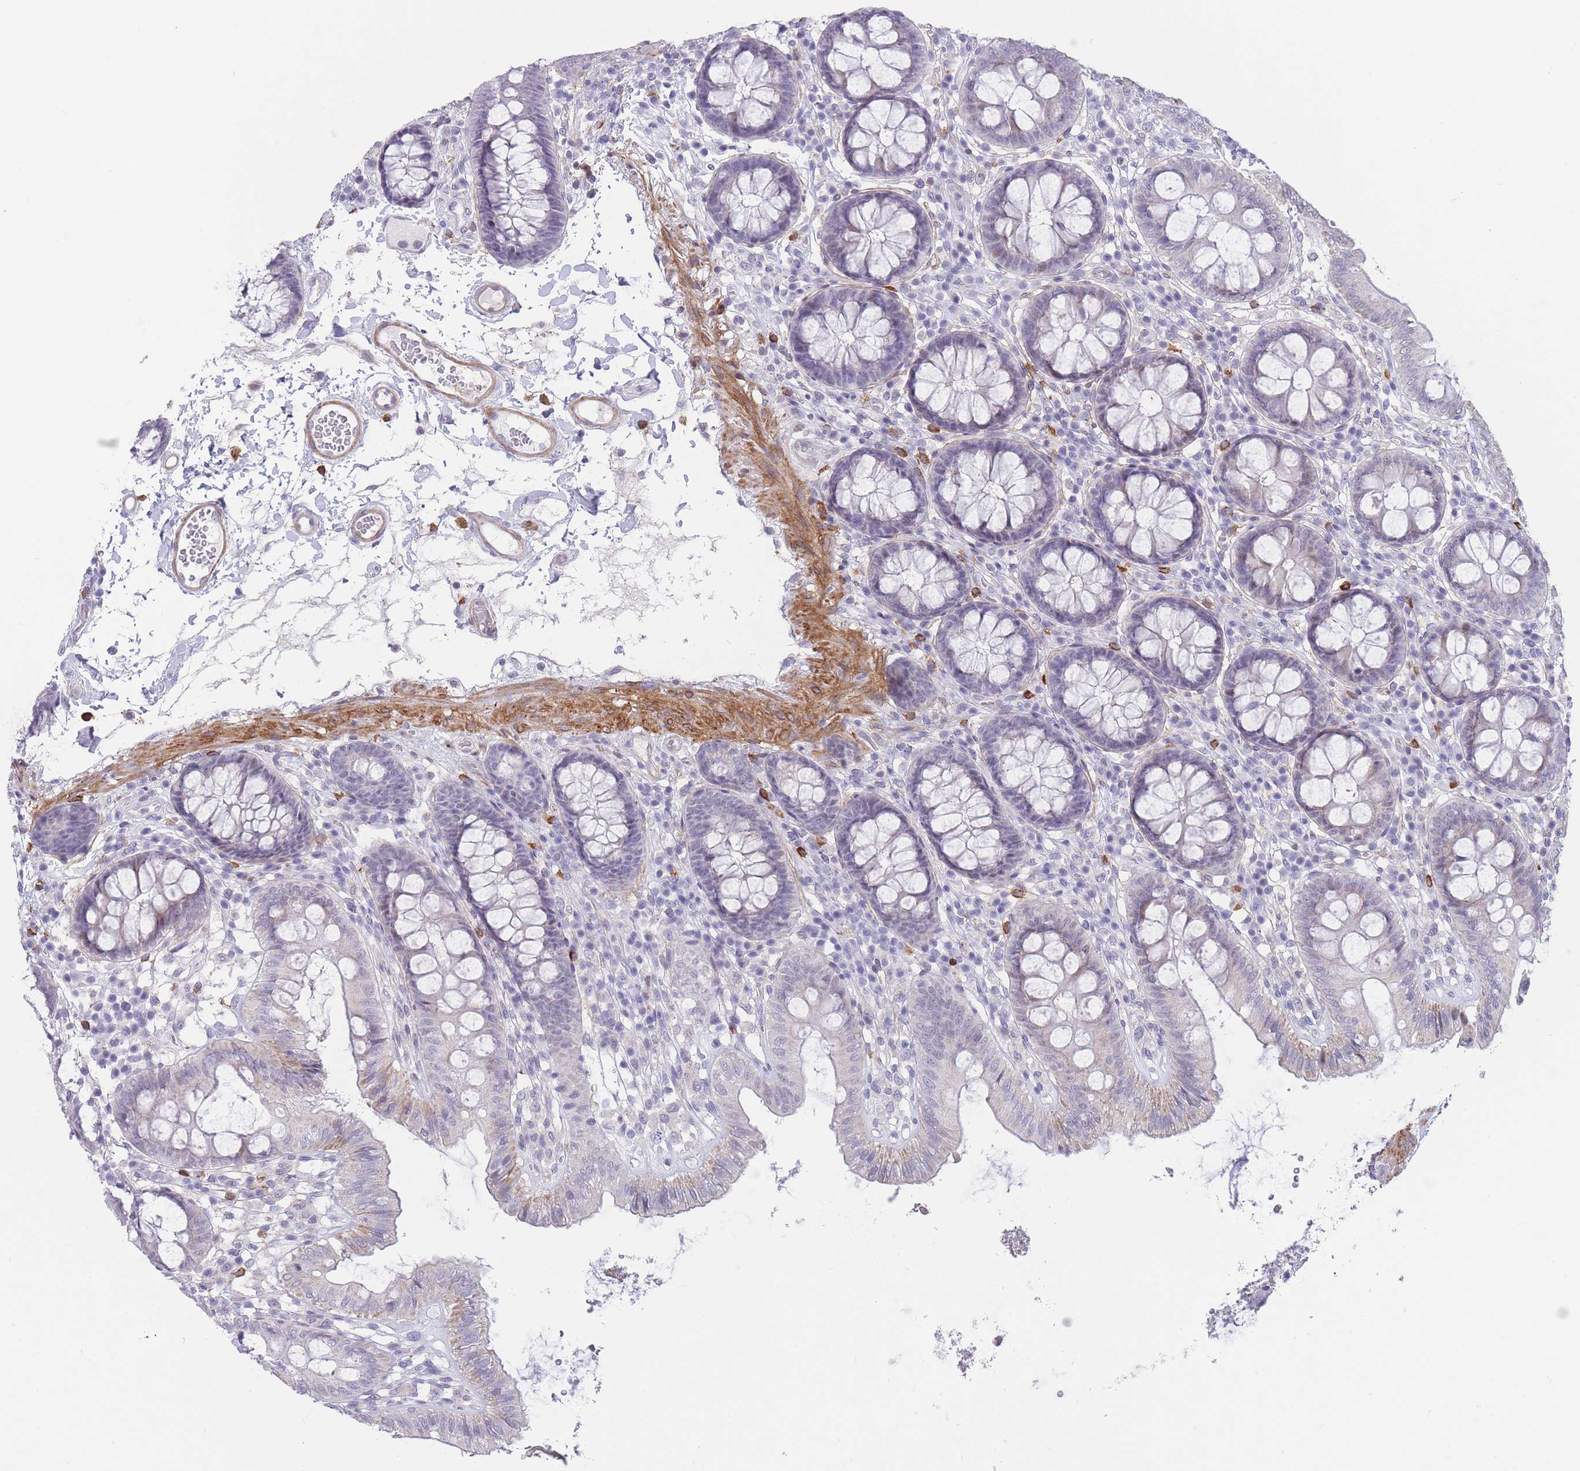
{"staining": {"intensity": "moderate", "quantity": "25%-75%", "location": "cytoplasmic/membranous"}, "tissue": "colon", "cell_type": "Endothelial cells", "image_type": "normal", "snomed": [{"axis": "morphology", "description": "Normal tissue, NOS"}, {"axis": "topography", "description": "Colon"}], "caption": "Immunohistochemical staining of normal colon demonstrates medium levels of moderate cytoplasmic/membranous staining in about 25%-75% of endothelial cells. (brown staining indicates protein expression, while blue staining denotes nuclei).", "gene": "ASAP3", "patient": {"sex": "male", "age": 84}}